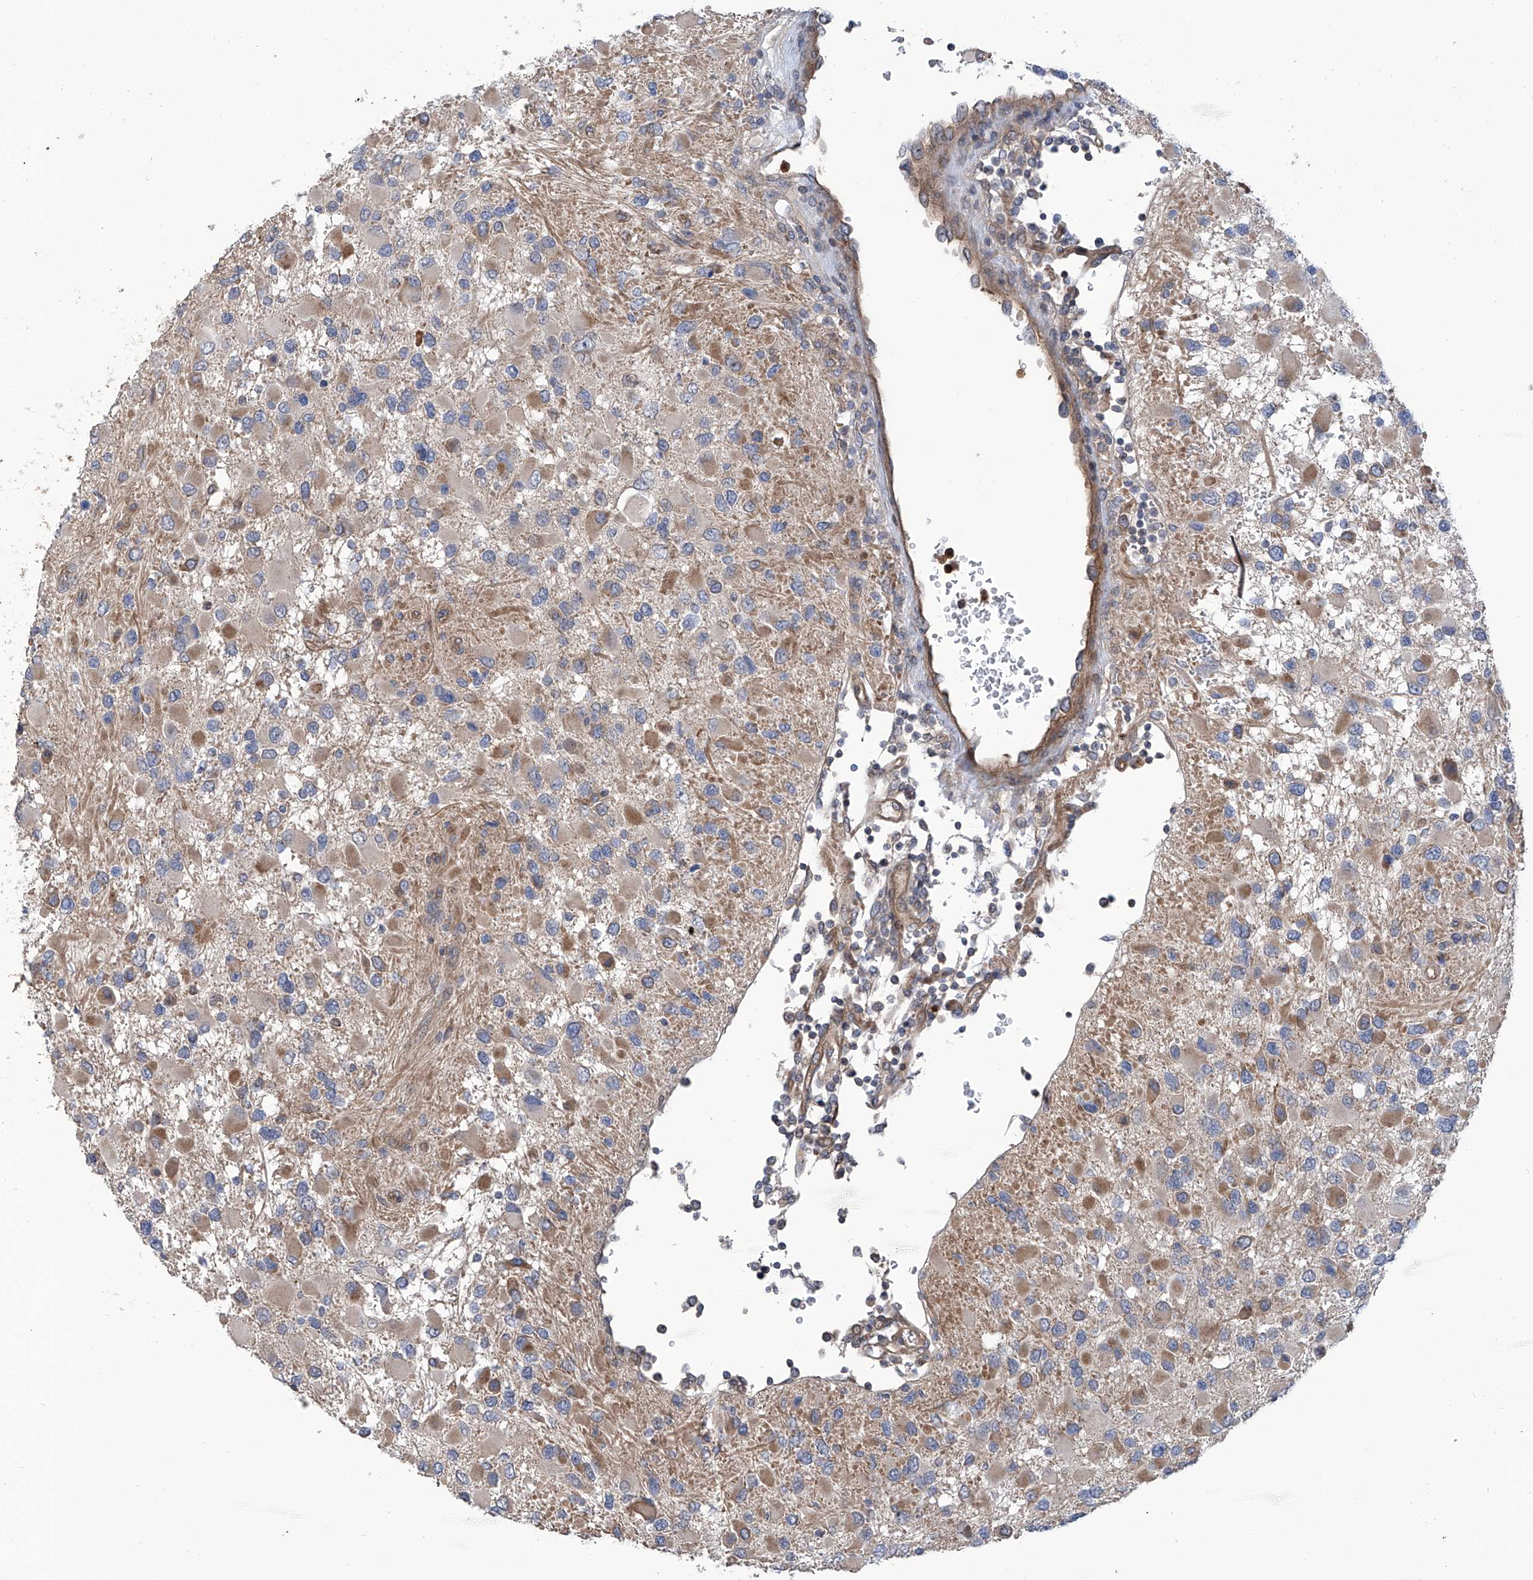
{"staining": {"intensity": "moderate", "quantity": "<25%", "location": "cytoplasmic/membranous"}, "tissue": "glioma", "cell_type": "Tumor cells", "image_type": "cancer", "snomed": [{"axis": "morphology", "description": "Glioma, malignant, High grade"}, {"axis": "topography", "description": "Brain"}], "caption": "A histopathology image showing moderate cytoplasmic/membranous expression in about <25% of tumor cells in glioma, as visualized by brown immunohistochemical staining.", "gene": "EIF2D", "patient": {"sex": "male", "age": 53}}